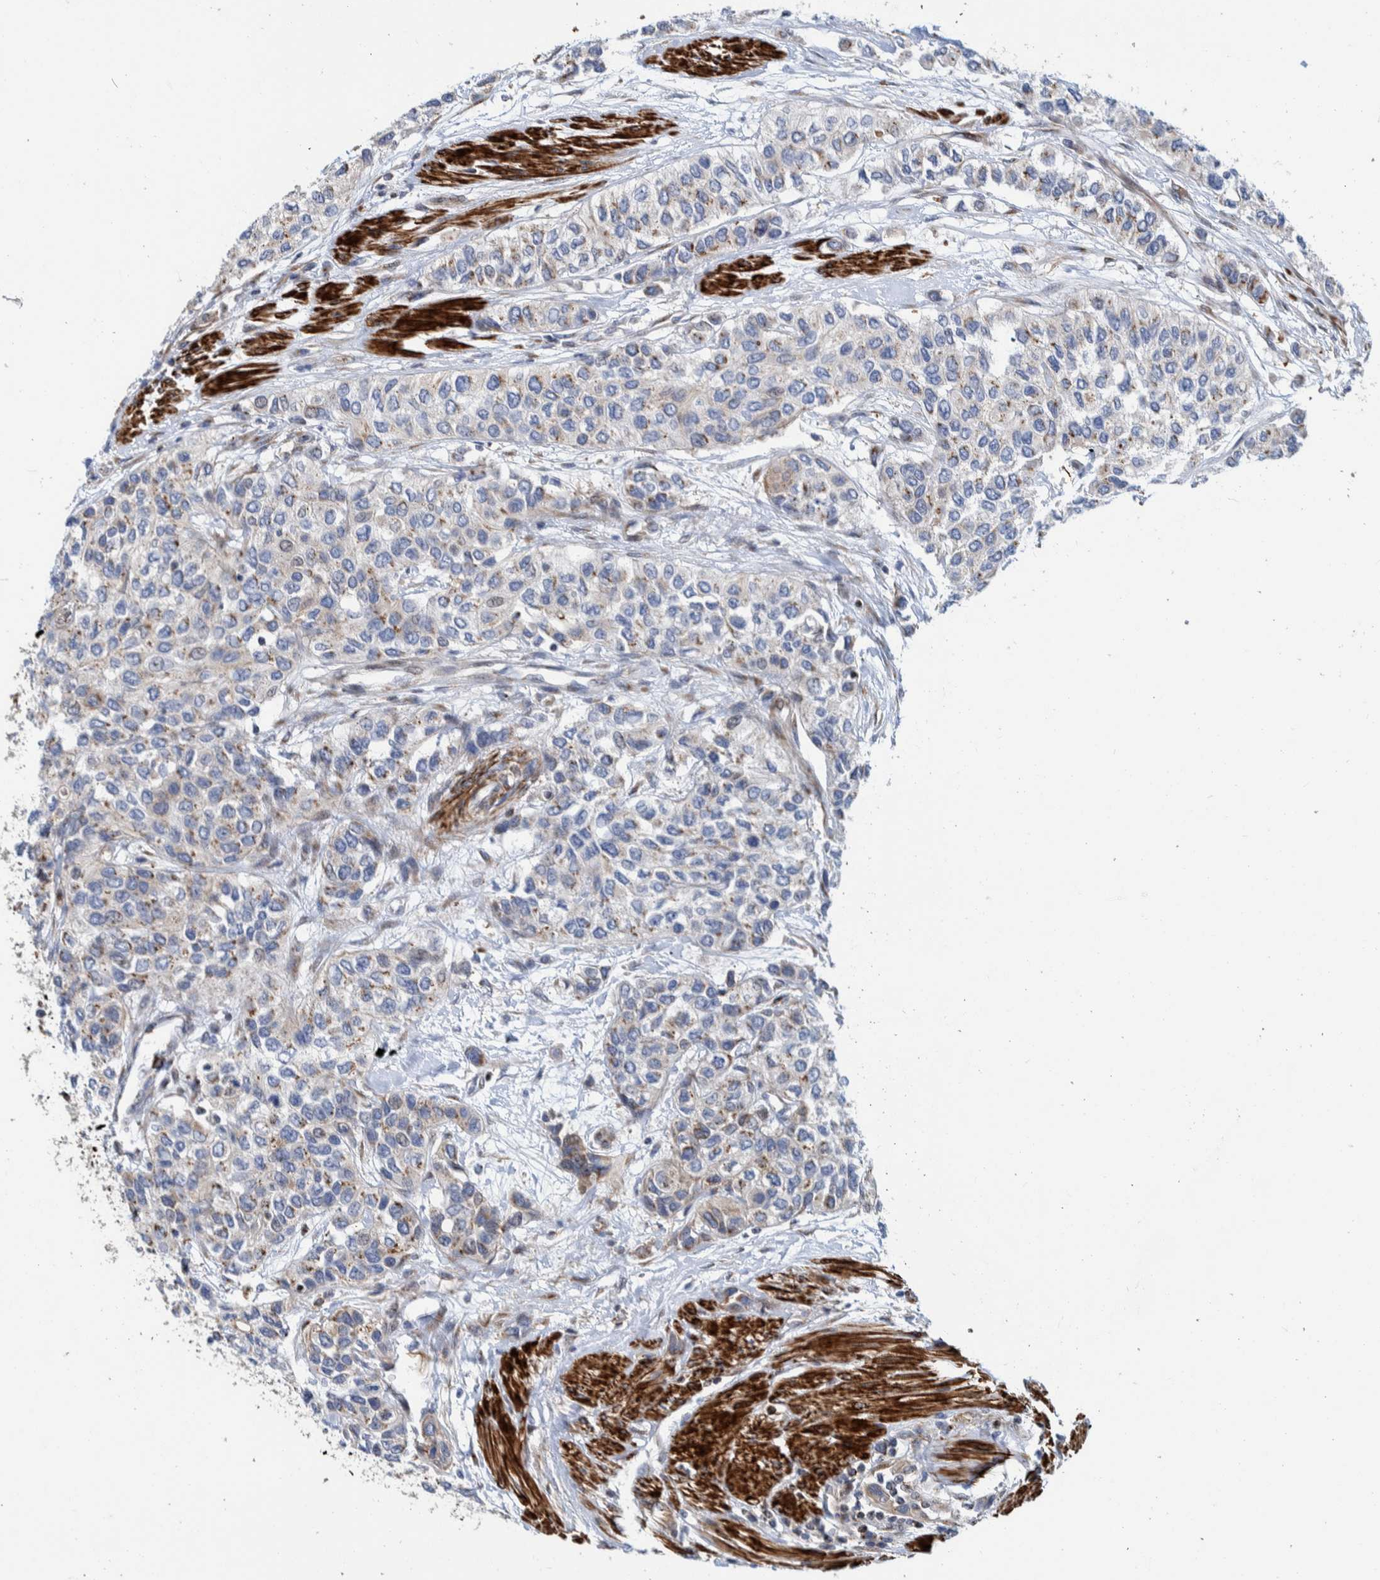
{"staining": {"intensity": "weak", "quantity": "<25%", "location": "cytoplasmic/membranous"}, "tissue": "urothelial cancer", "cell_type": "Tumor cells", "image_type": "cancer", "snomed": [{"axis": "morphology", "description": "Urothelial carcinoma, High grade"}, {"axis": "topography", "description": "Urinary bladder"}], "caption": "An immunohistochemistry micrograph of high-grade urothelial carcinoma is shown. There is no staining in tumor cells of high-grade urothelial carcinoma.", "gene": "CCDC57", "patient": {"sex": "female", "age": 56}}